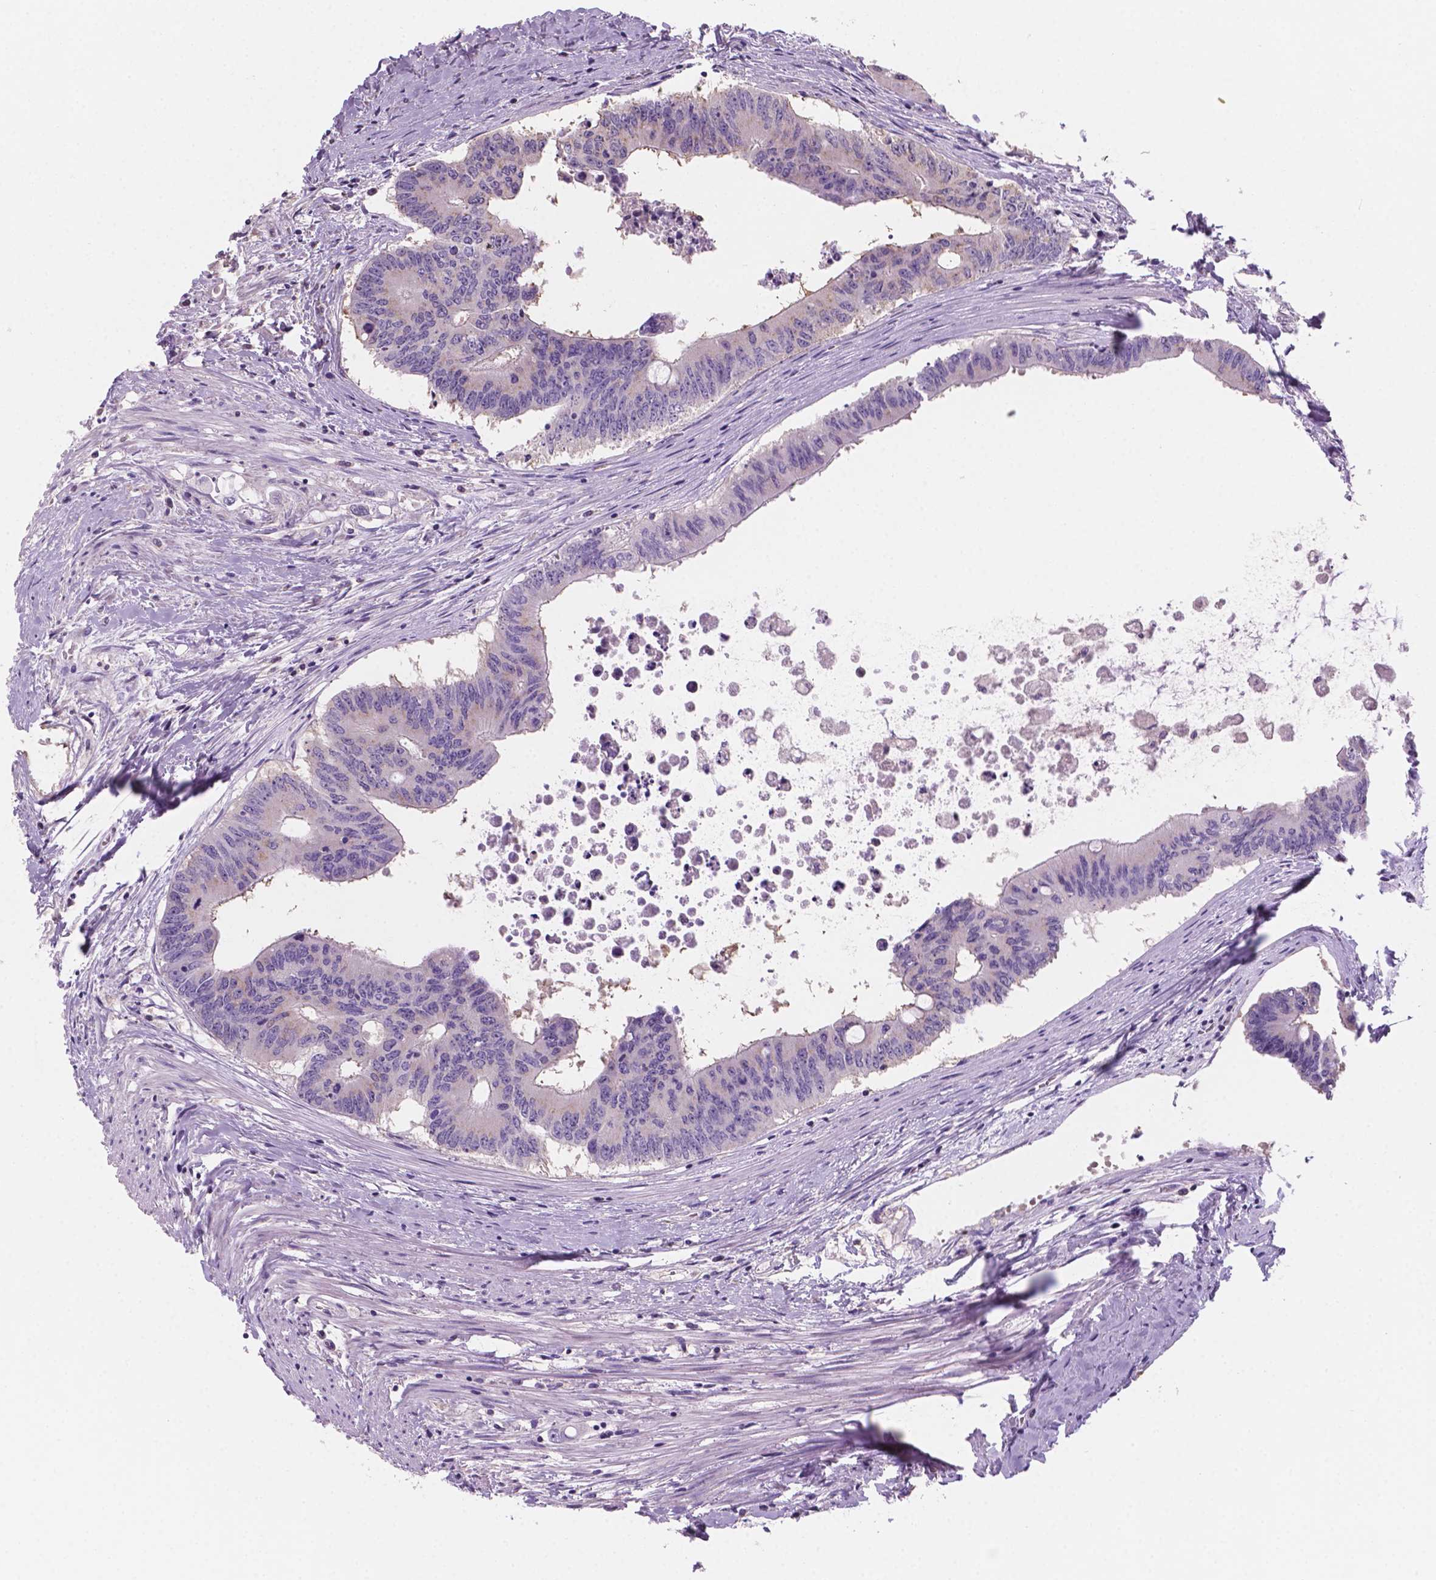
{"staining": {"intensity": "negative", "quantity": "none", "location": "none"}, "tissue": "colorectal cancer", "cell_type": "Tumor cells", "image_type": "cancer", "snomed": [{"axis": "morphology", "description": "Adenocarcinoma, NOS"}, {"axis": "topography", "description": "Rectum"}], "caption": "The immunohistochemistry micrograph has no significant expression in tumor cells of colorectal cancer tissue.", "gene": "SBSN", "patient": {"sex": "male", "age": 59}}